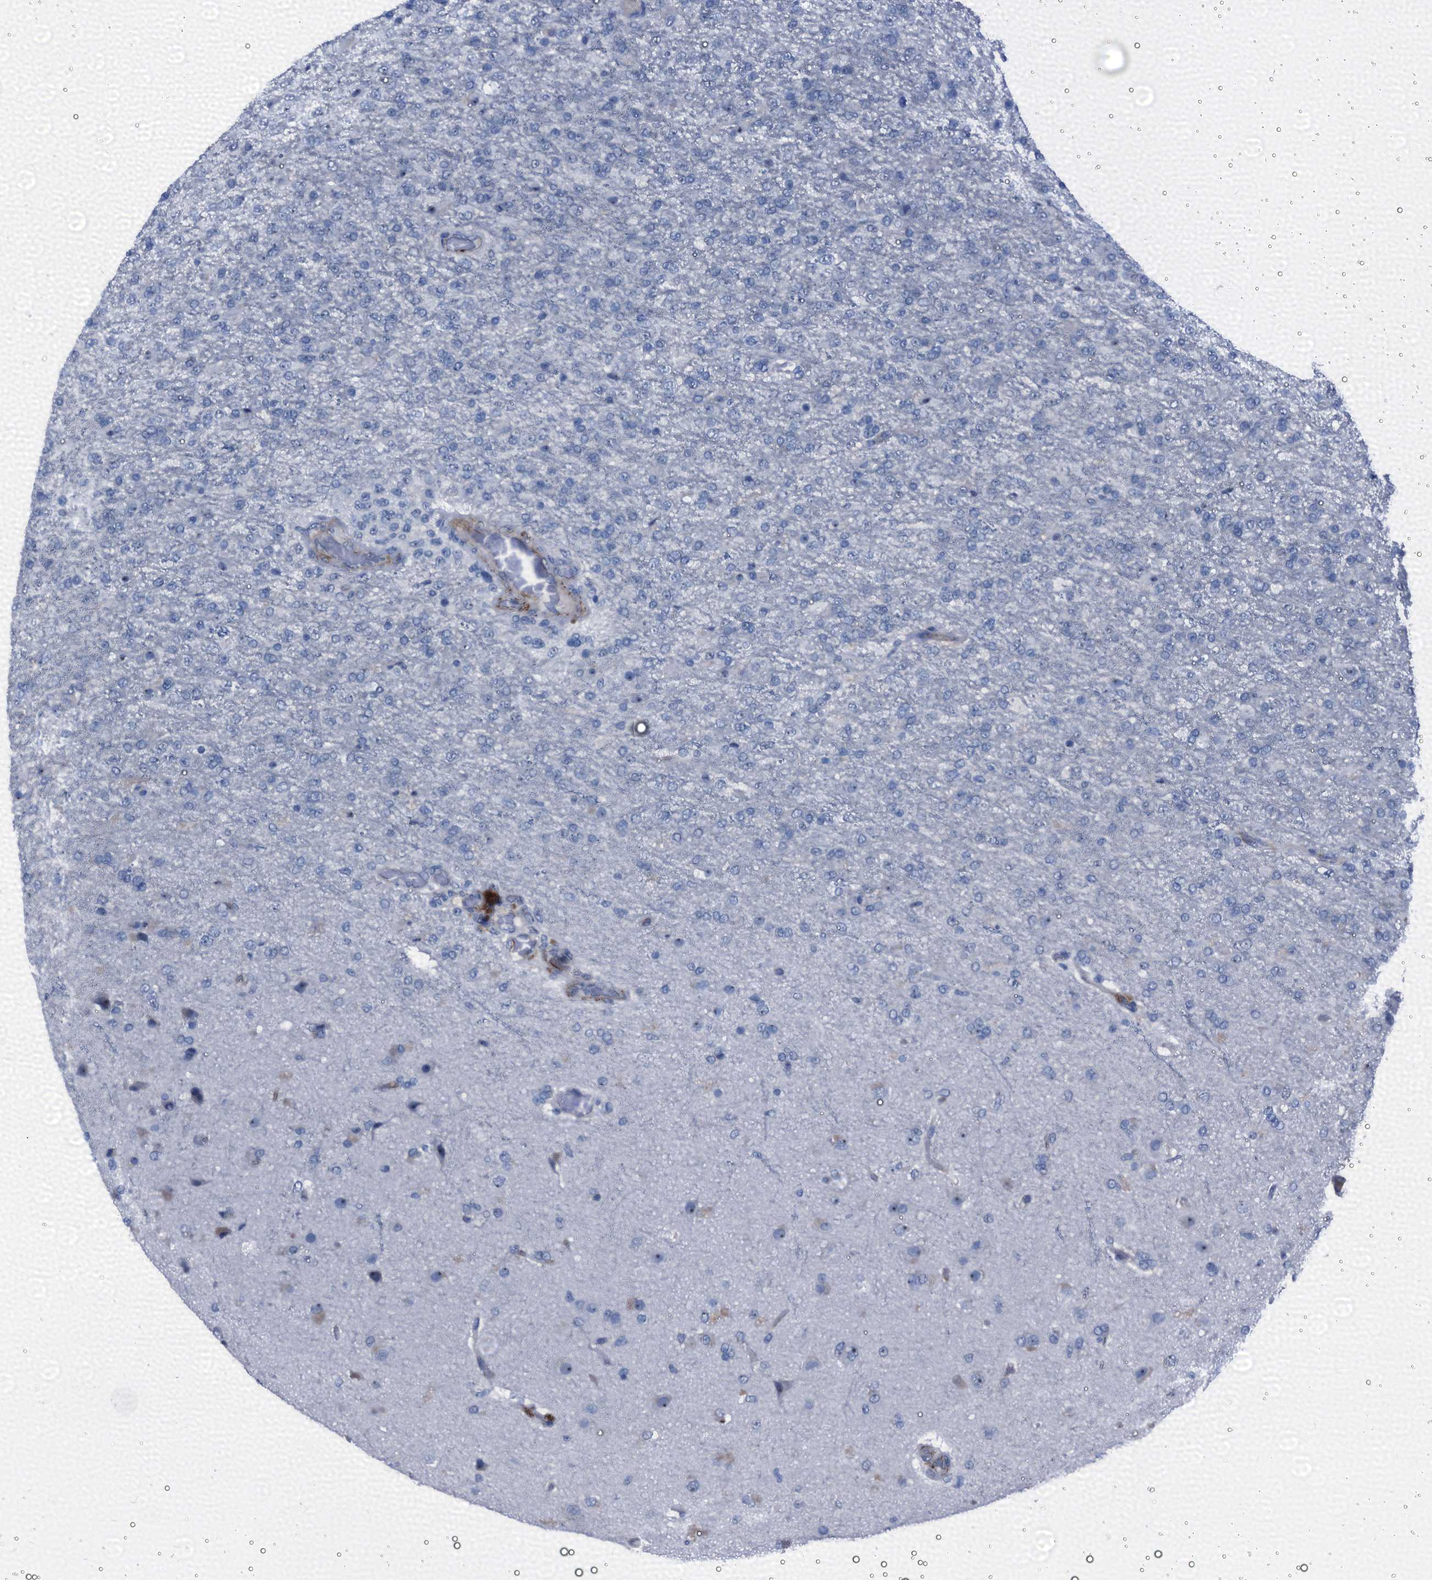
{"staining": {"intensity": "negative", "quantity": "none", "location": "none"}, "tissue": "glioma", "cell_type": "Tumor cells", "image_type": "cancer", "snomed": [{"axis": "morphology", "description": "Glioma, malignant, High grade"}, {"axis": "topography", "description": "Brain"}], "caption": "Tumor cells are negative for brown protein staining in glioma.", "gene": "EMG1", "patient": {"sex": "female", "age": 74}}